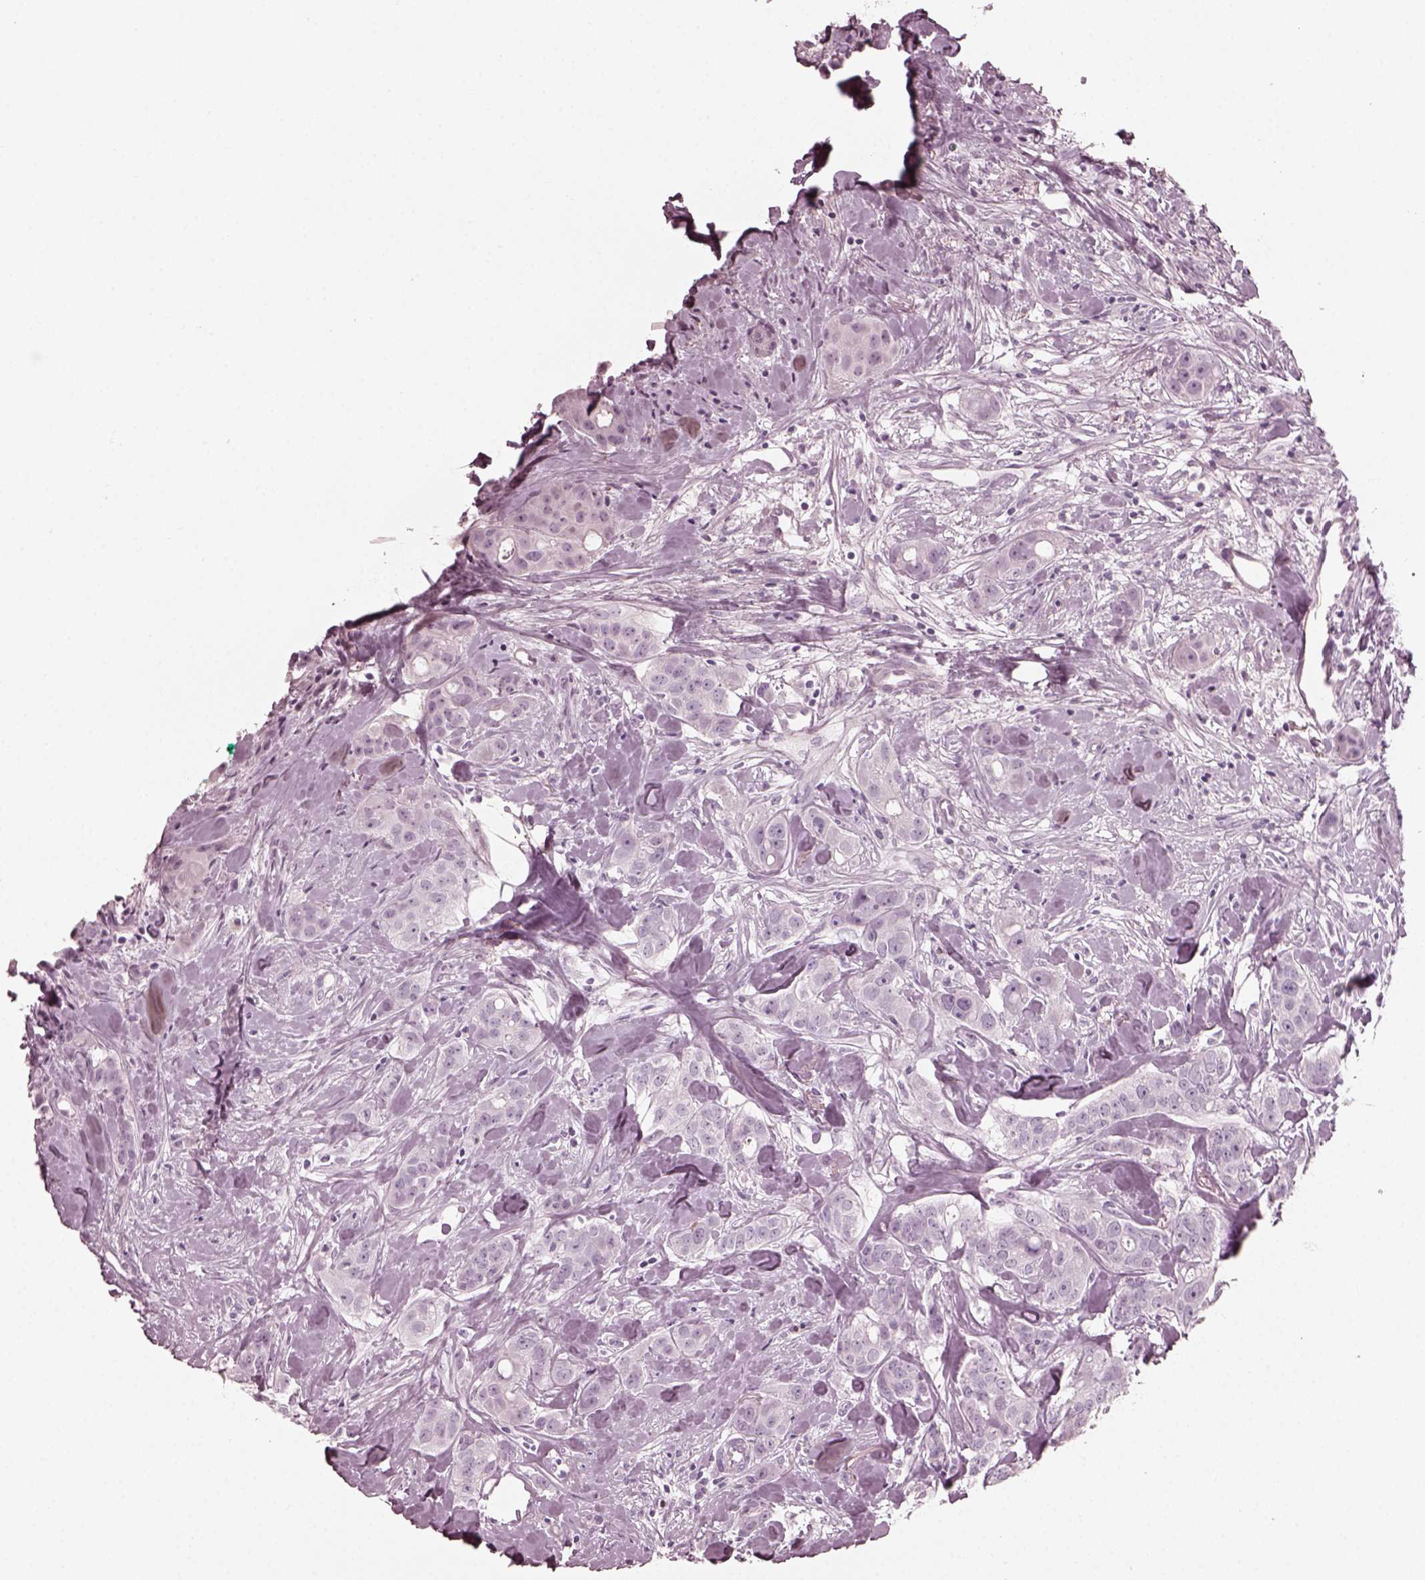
{"staining": {"intensity": "negative", "quantity": "none", "location": "none"}, "tissue": "breast cancer", "cell_type": "Tumor cells", "image_type": "cancer", "snomed": [{"axis": "morphology", "description": "Duct carcinoma"}, {"axis": "topography", "description": "Breast"}], "caption": "Immunohistochemical staining of breast cancer exhibits no significant positivity in tumor cells.", "gene": "GRM6", "patient": {"sex": "female", "age": 43}}